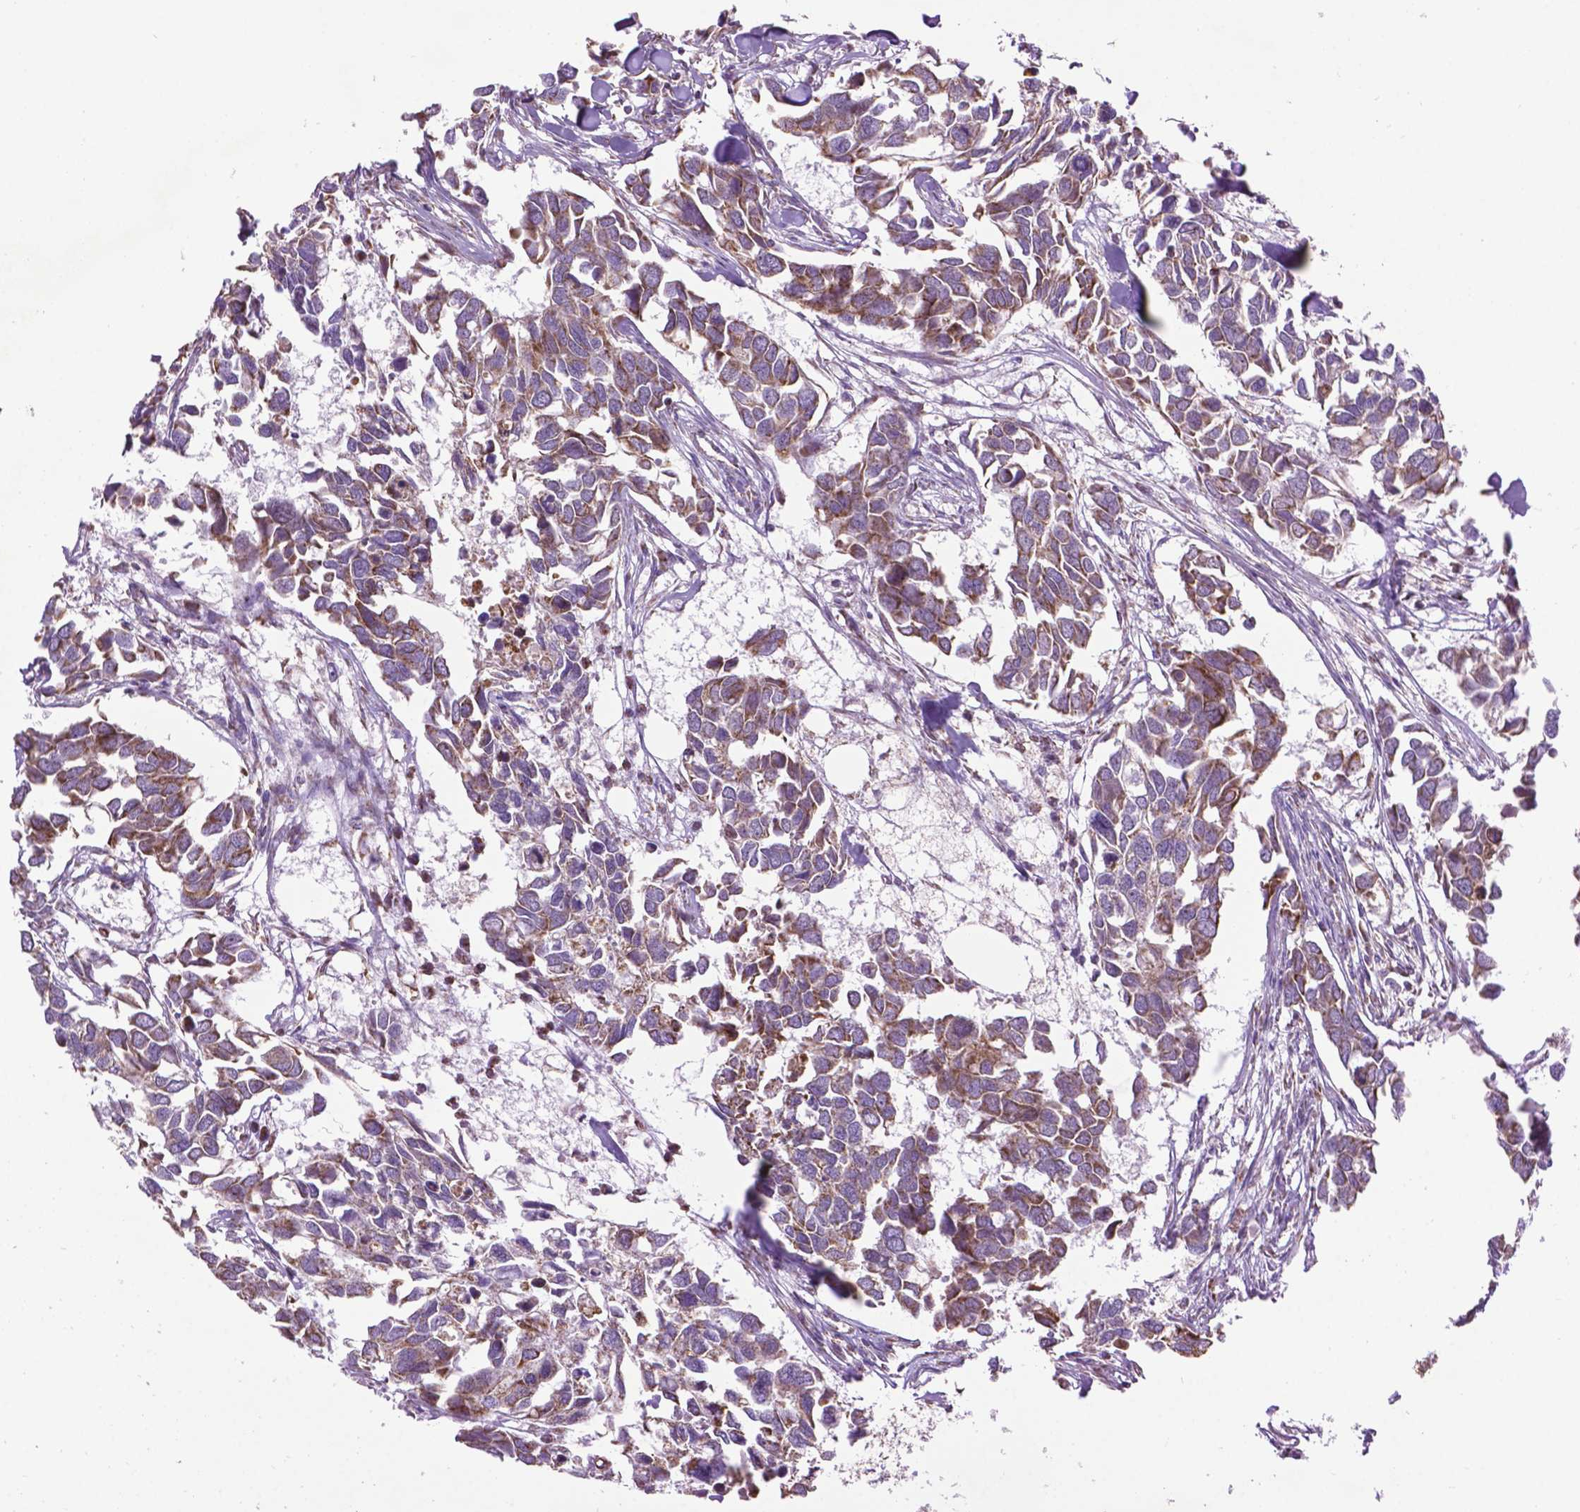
{"staining": {"intensity": "moderate", "quantity": "25%-75%", "location": "cytoplasmic/membranous"}, "tissue": "breast cancer", "cell_type": "Tumor cells", "image_type": "cancer", "snomed": [{"axis": "morphology", "description": "Duct carcinoma"}, {"axis": "topography", "description": "Breast"}], "caption": "There is medium levels of moderate cytoplasmic/membranous positivity in tumor cells of breast invasive ductal carcinoma, as demonstrated by immunohistochemical staining (brown color).", "gene": "PYCR3", "patient": {"sex": "female", "age": 83}}